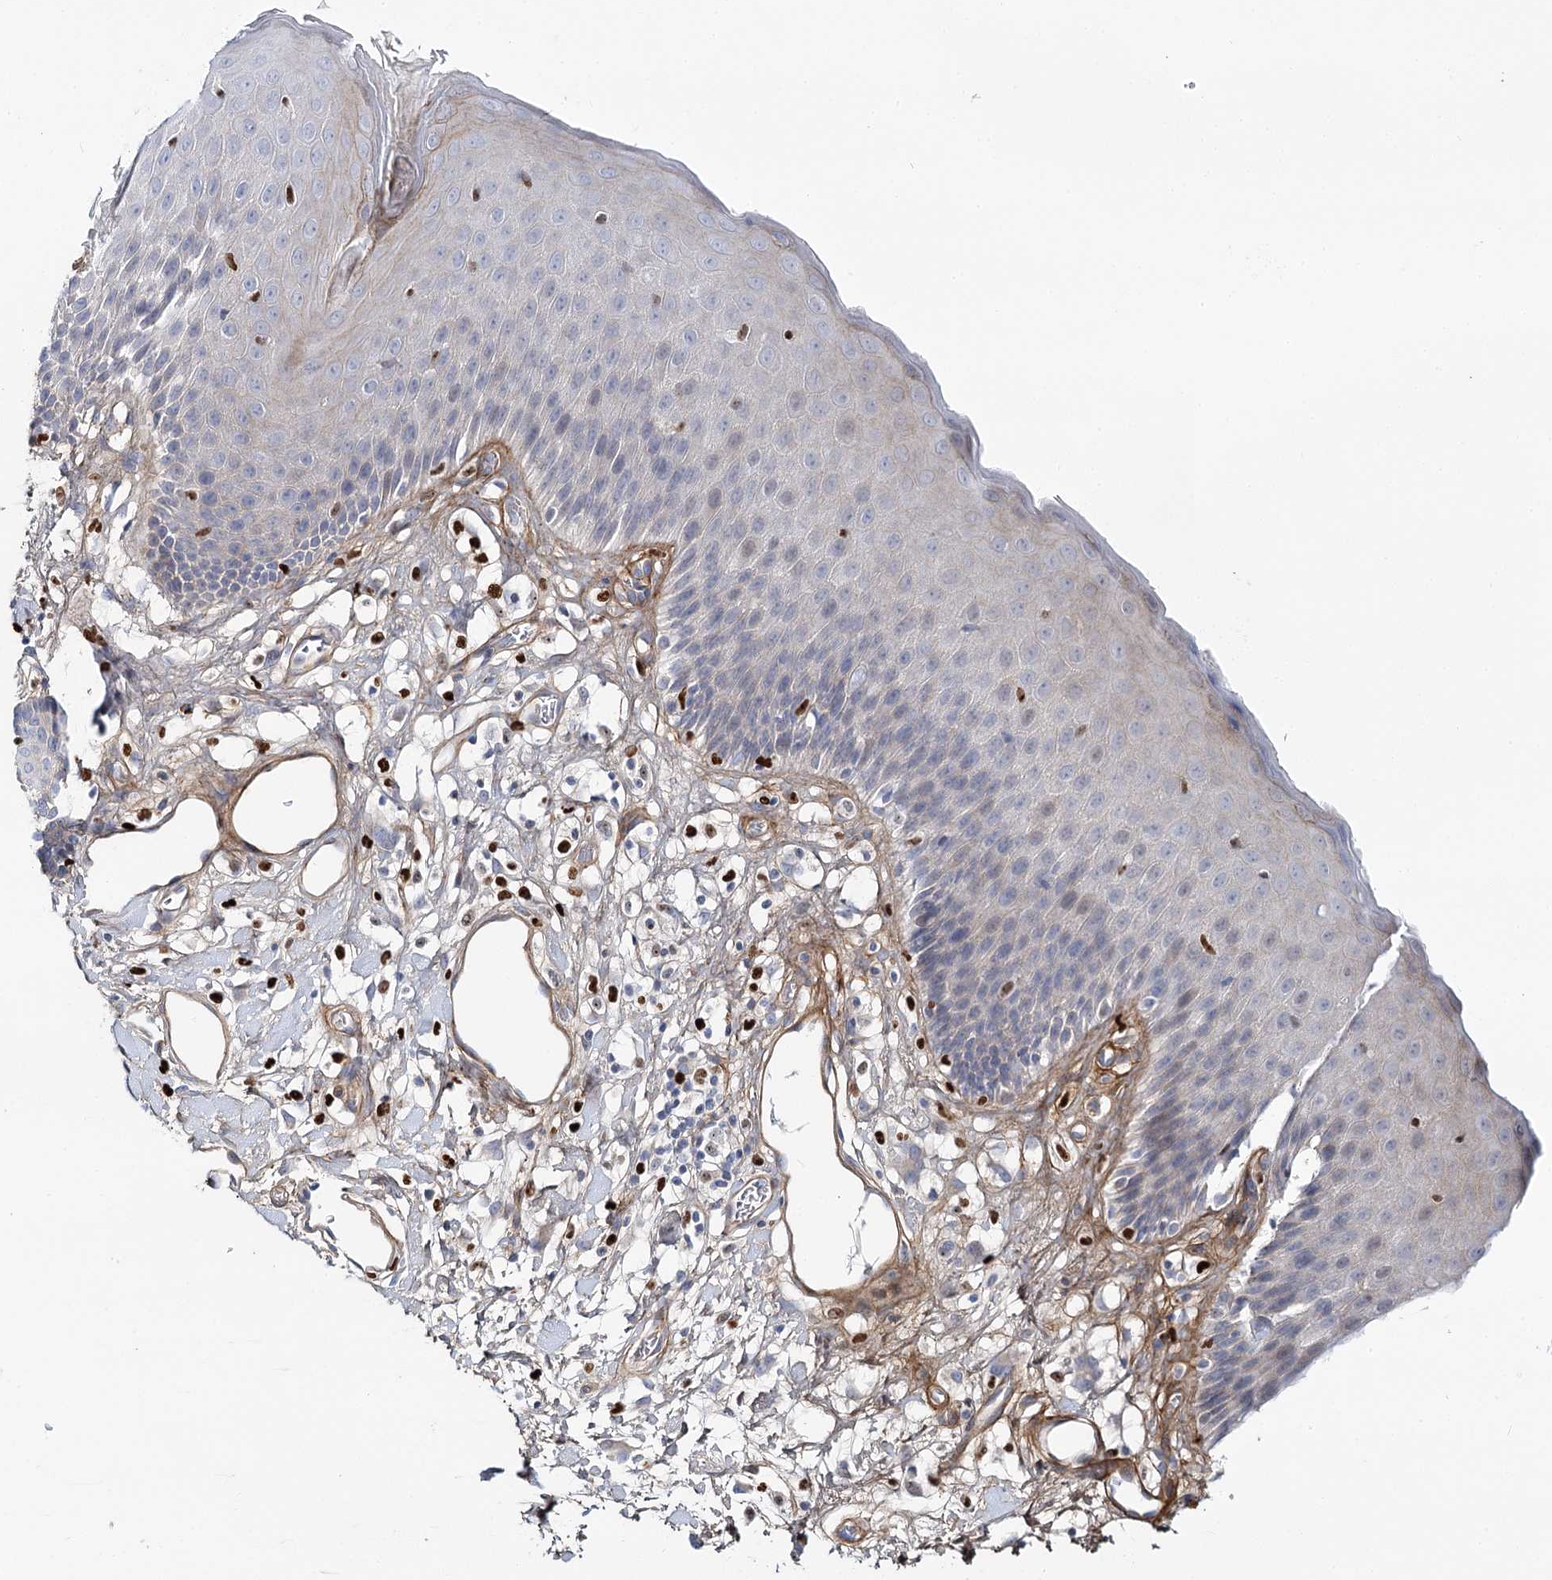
{"staining": {"intensity": "weak", "quantity": "<25%", "location": "cytoplasmic/membranous"}, "tissue": "skin", "cell_type": "Epidermal cells", "image_type": "normal", "snomed": [{"axis": "morphology", "description": "Normal tissue, NOS"}, {"axis": "topography", "description": "Vulva"}], "caption": "This is a image of IHC staining of normal skin, which shows no staining in epidermal cells. The staining was performed using DAB (3,3'-diaminobenzidine) to visualize the protein expression in brown, while the nuclei were stained in blue with hematoxylin (Magnification: 20x).", "gene": "C11orf52", "patient": {"sex": "female", "age": 68}}